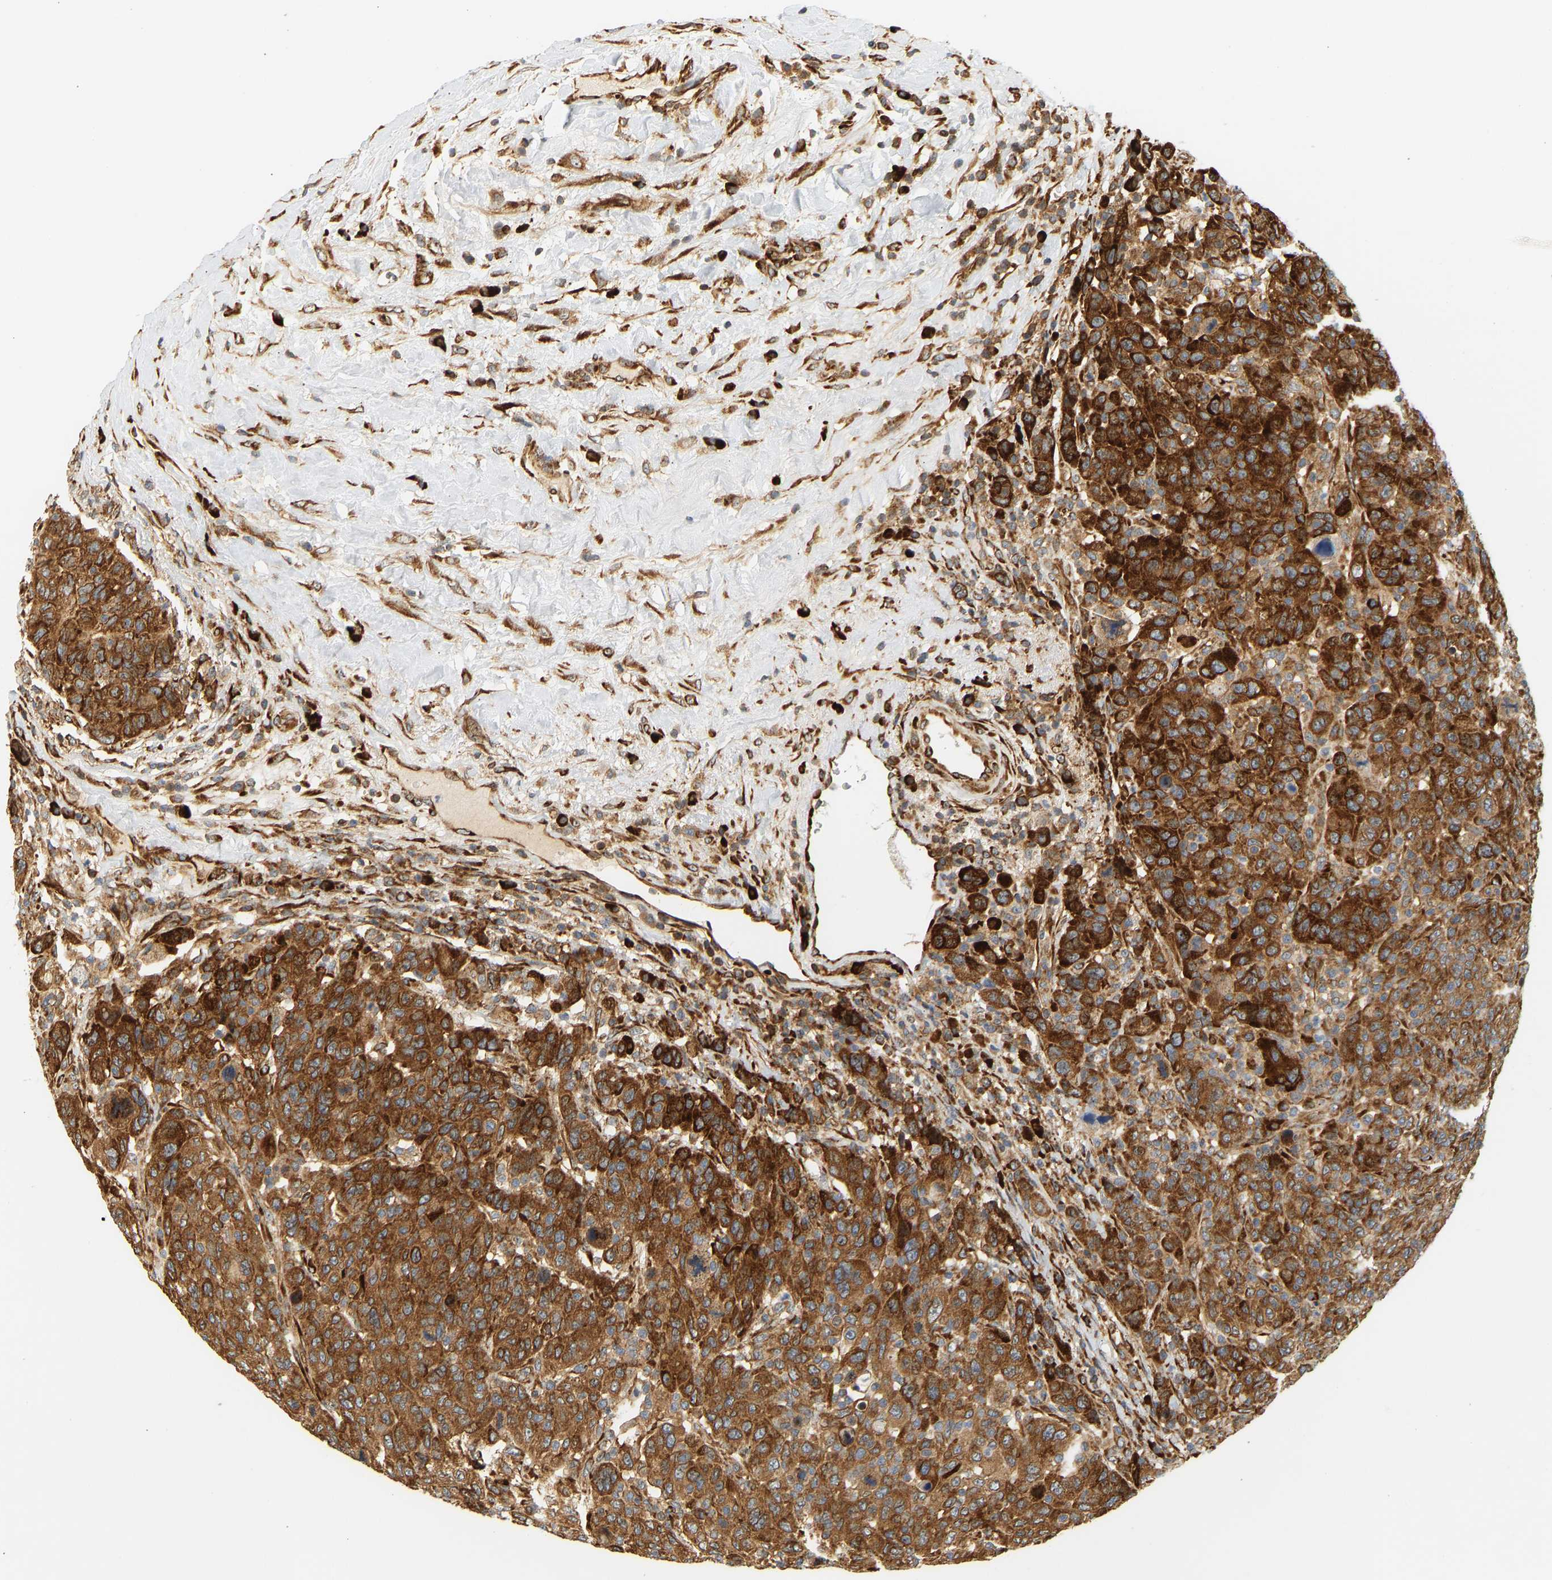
{"staining": {"intensity": "strong", "quantity": ">75%", "location": "cytoplasmic/membranous"}, "tissue": "breast cancer", "cell_type": "Tumor cells", "image_type": "cancer", "snomed": [{"axis": "morphology", "description": "Duct carcinoma"}, {"axis": "topography", "description": "Breast"}], "caption": "The photomicrograph reveals immunohistochemical staining of breast cancer. There is strong cytoplasmic/membranous expression is present in approximately >75% of tumor cells. The protein is stained brown, and the nuclei are stained in blue (DAB IHC with brightfield microscopy, high magnification).", "gene": "RPS14", "patient": {"sex": "female", "age": 37}}